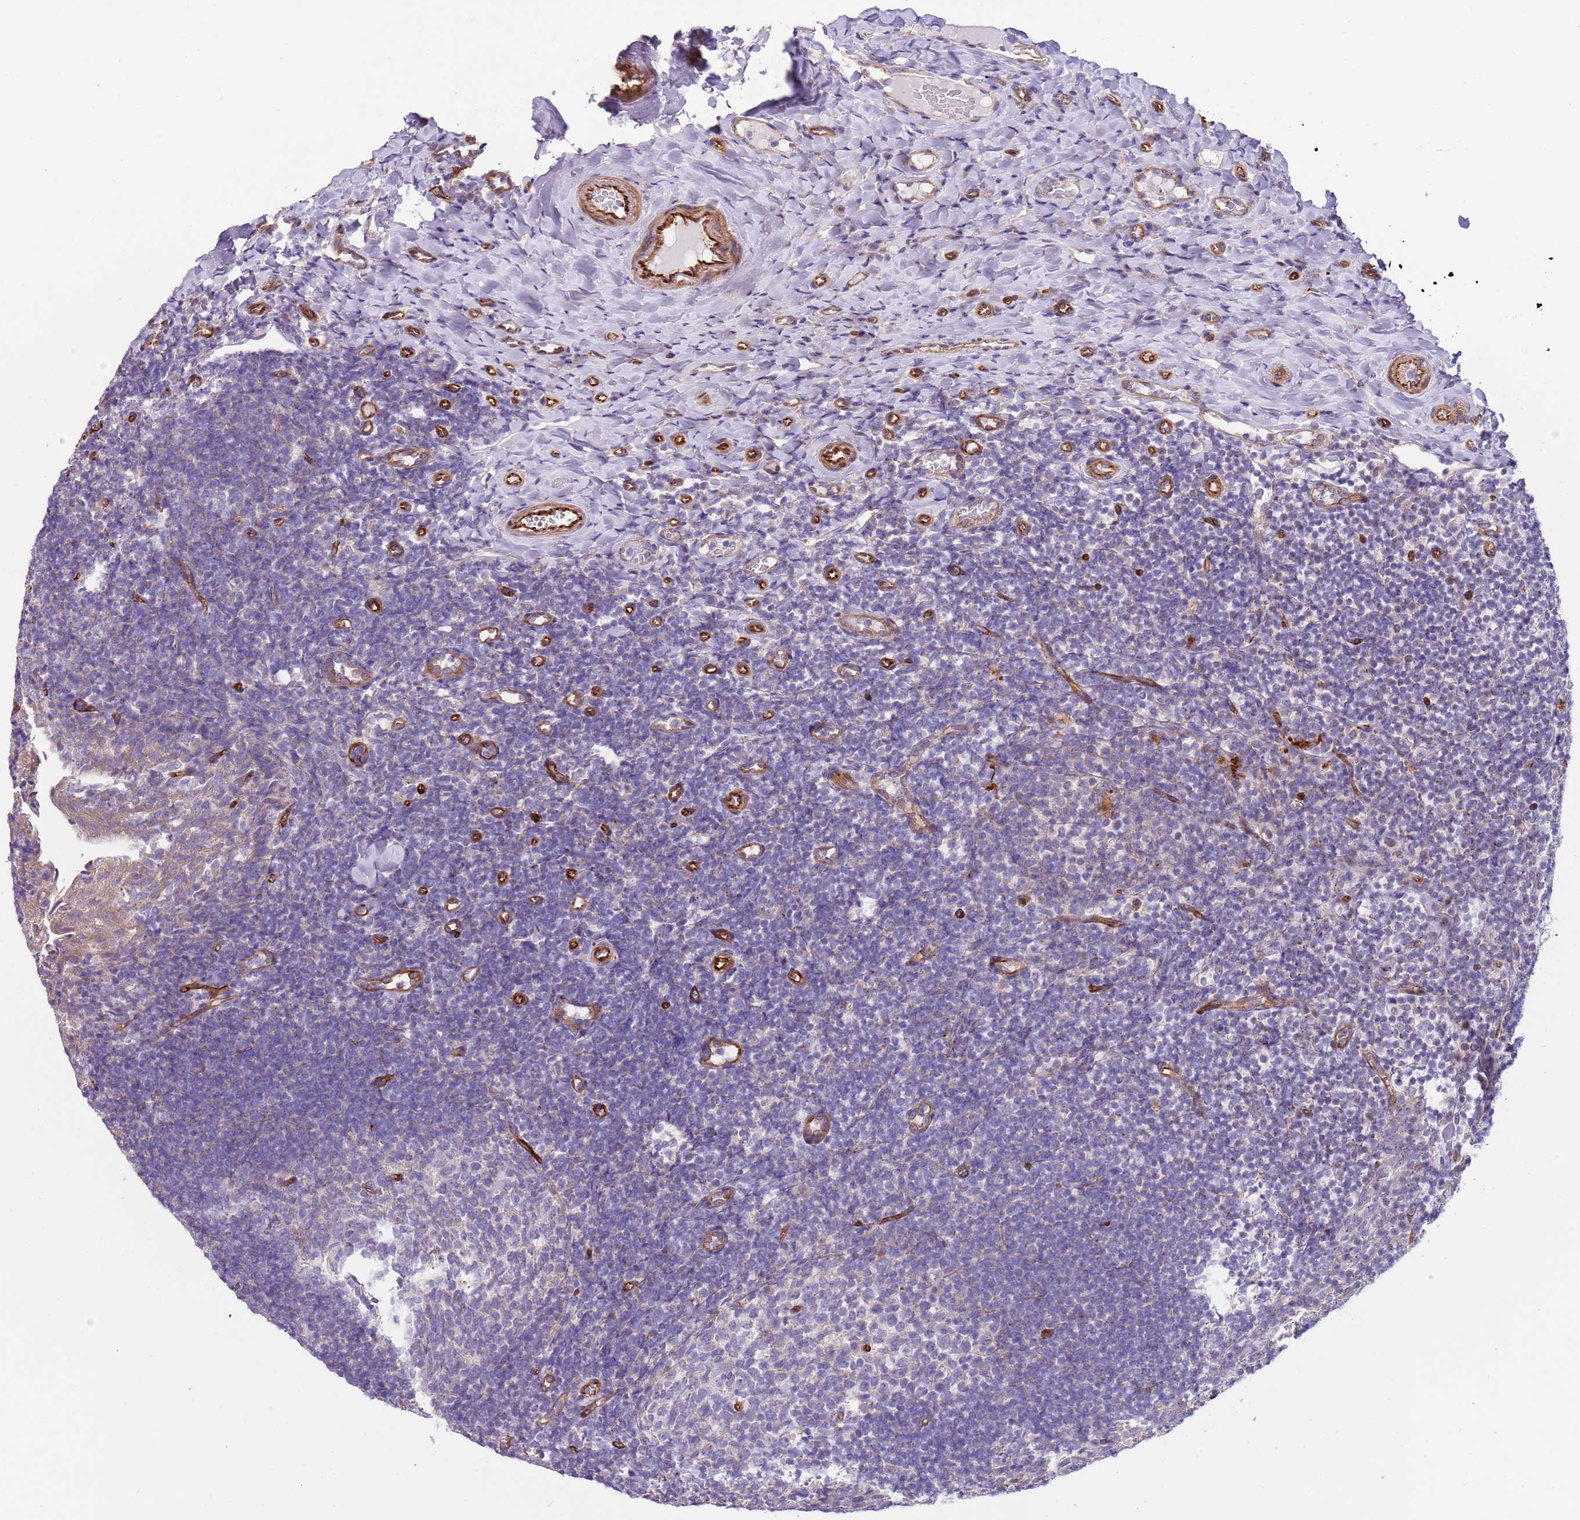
{"staining": {"intensity": "negative", "quantity": "none", "location": "none"}, "tissue": "tonsil", "cell_type": "Germinal center cells", "image_type": "normal", "snomed": [{"axis": "morphology", "description": "Normal tissue, NOS"}, {"axis": "topography", "description": "Tonsil"}], "caption": "Immunohistochemistry (IHC) histopathology image of normal tonsil: human tonsil stained with DAB exhibits no significant protein positivity in germinal center cells.", "gene": "GAS2L3", "patient": {"sex": "female", "age": 10}}